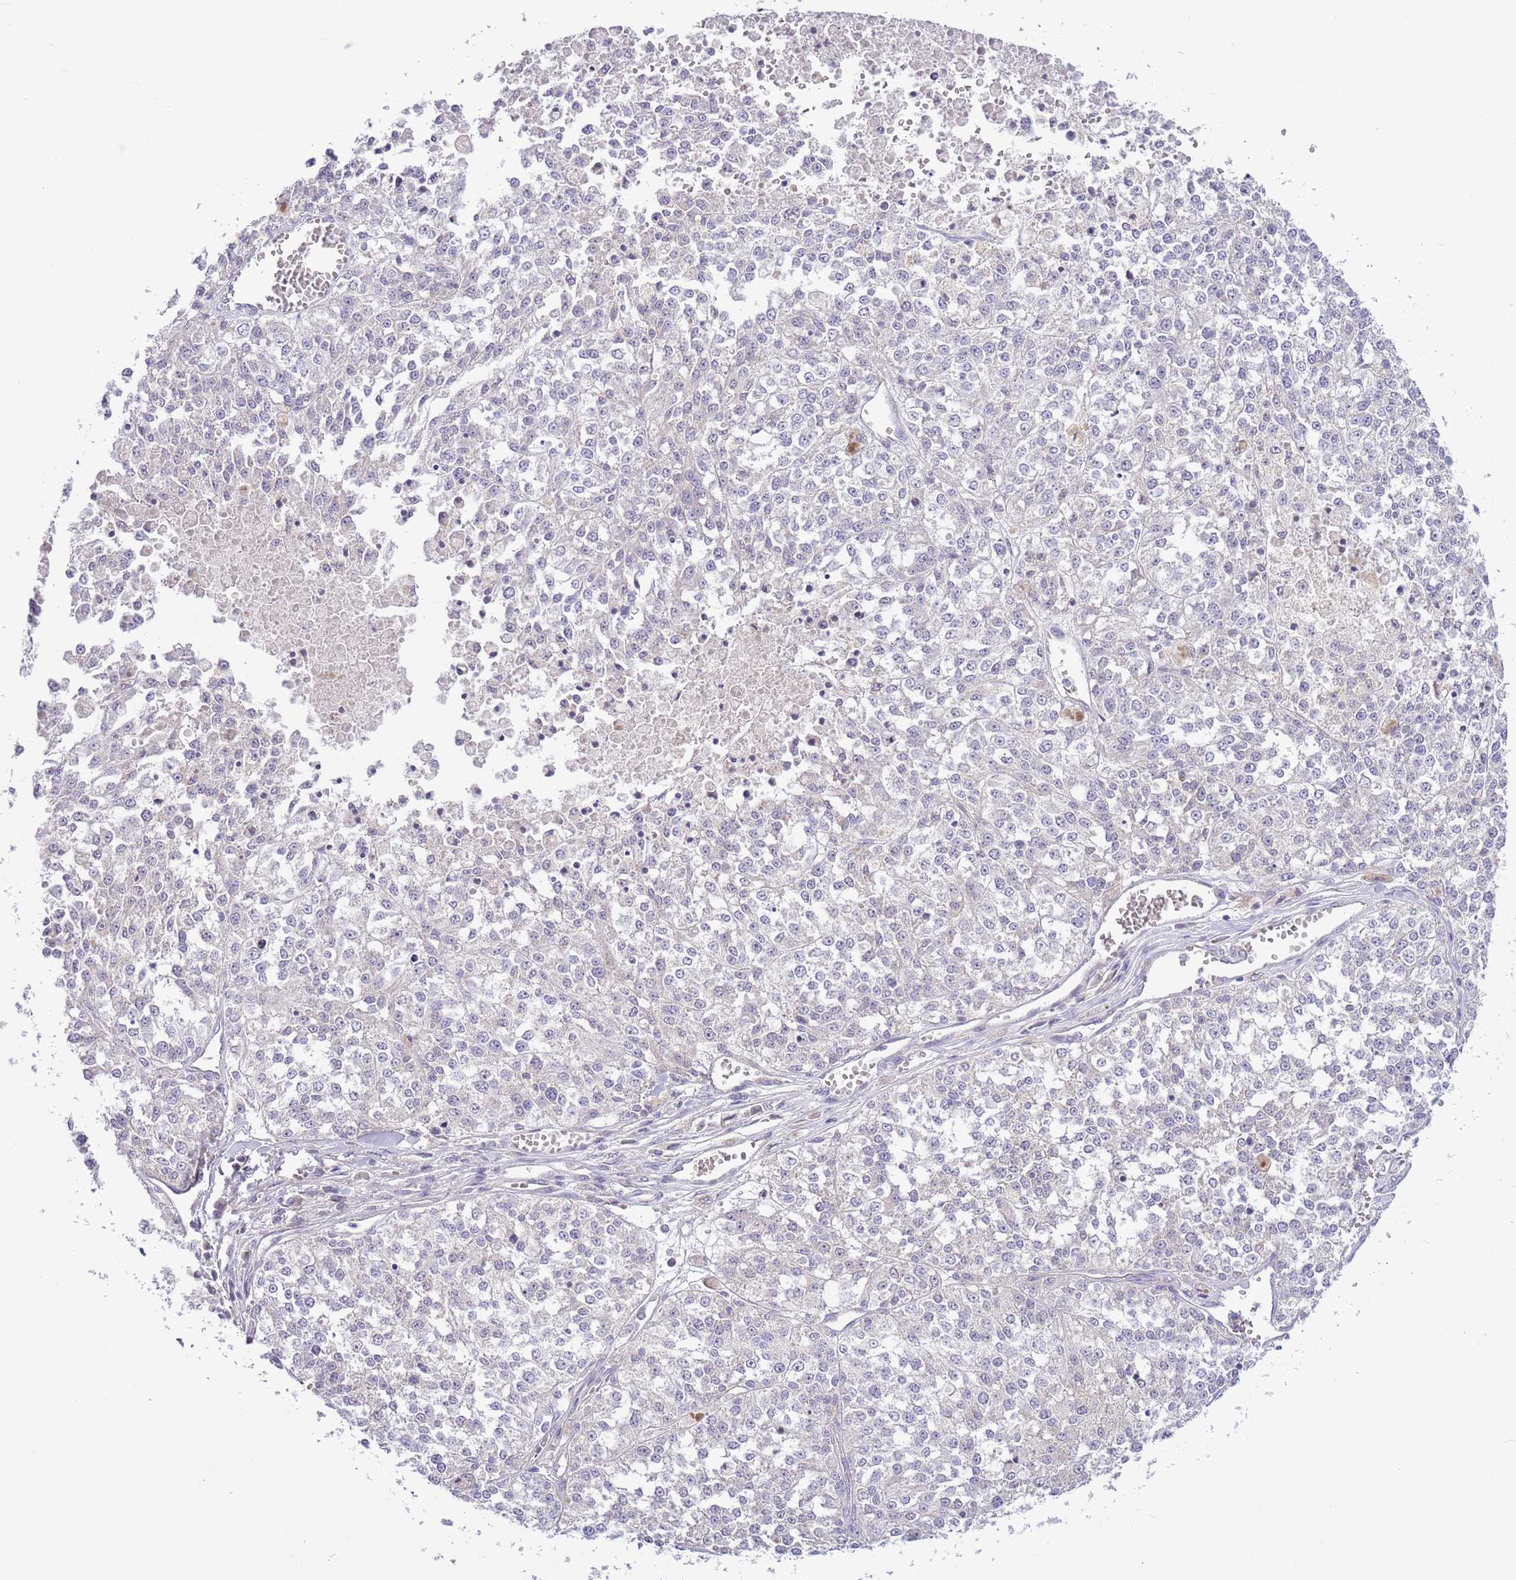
{"staining": {"intensity": "negative", "quantity": "none", "location": "none"}, "tissue": "melanoma", "cell_type": "Tumor cells", "image_type": "cancer", "snomed": [{"axis": "morphology", "description": "Malignant melanoma, NOS"}, {"axis": "topography", "description": "Skin"}], "caption": "Protein analysis of melanoma displays no significant positivity in tumor cells. (DAB (3,3'-diaminobenzidine) immunohistochemistry with hematoxylin counter stain).", "gene": "NET1", "patient": {"sex": "female", "age": 64}}